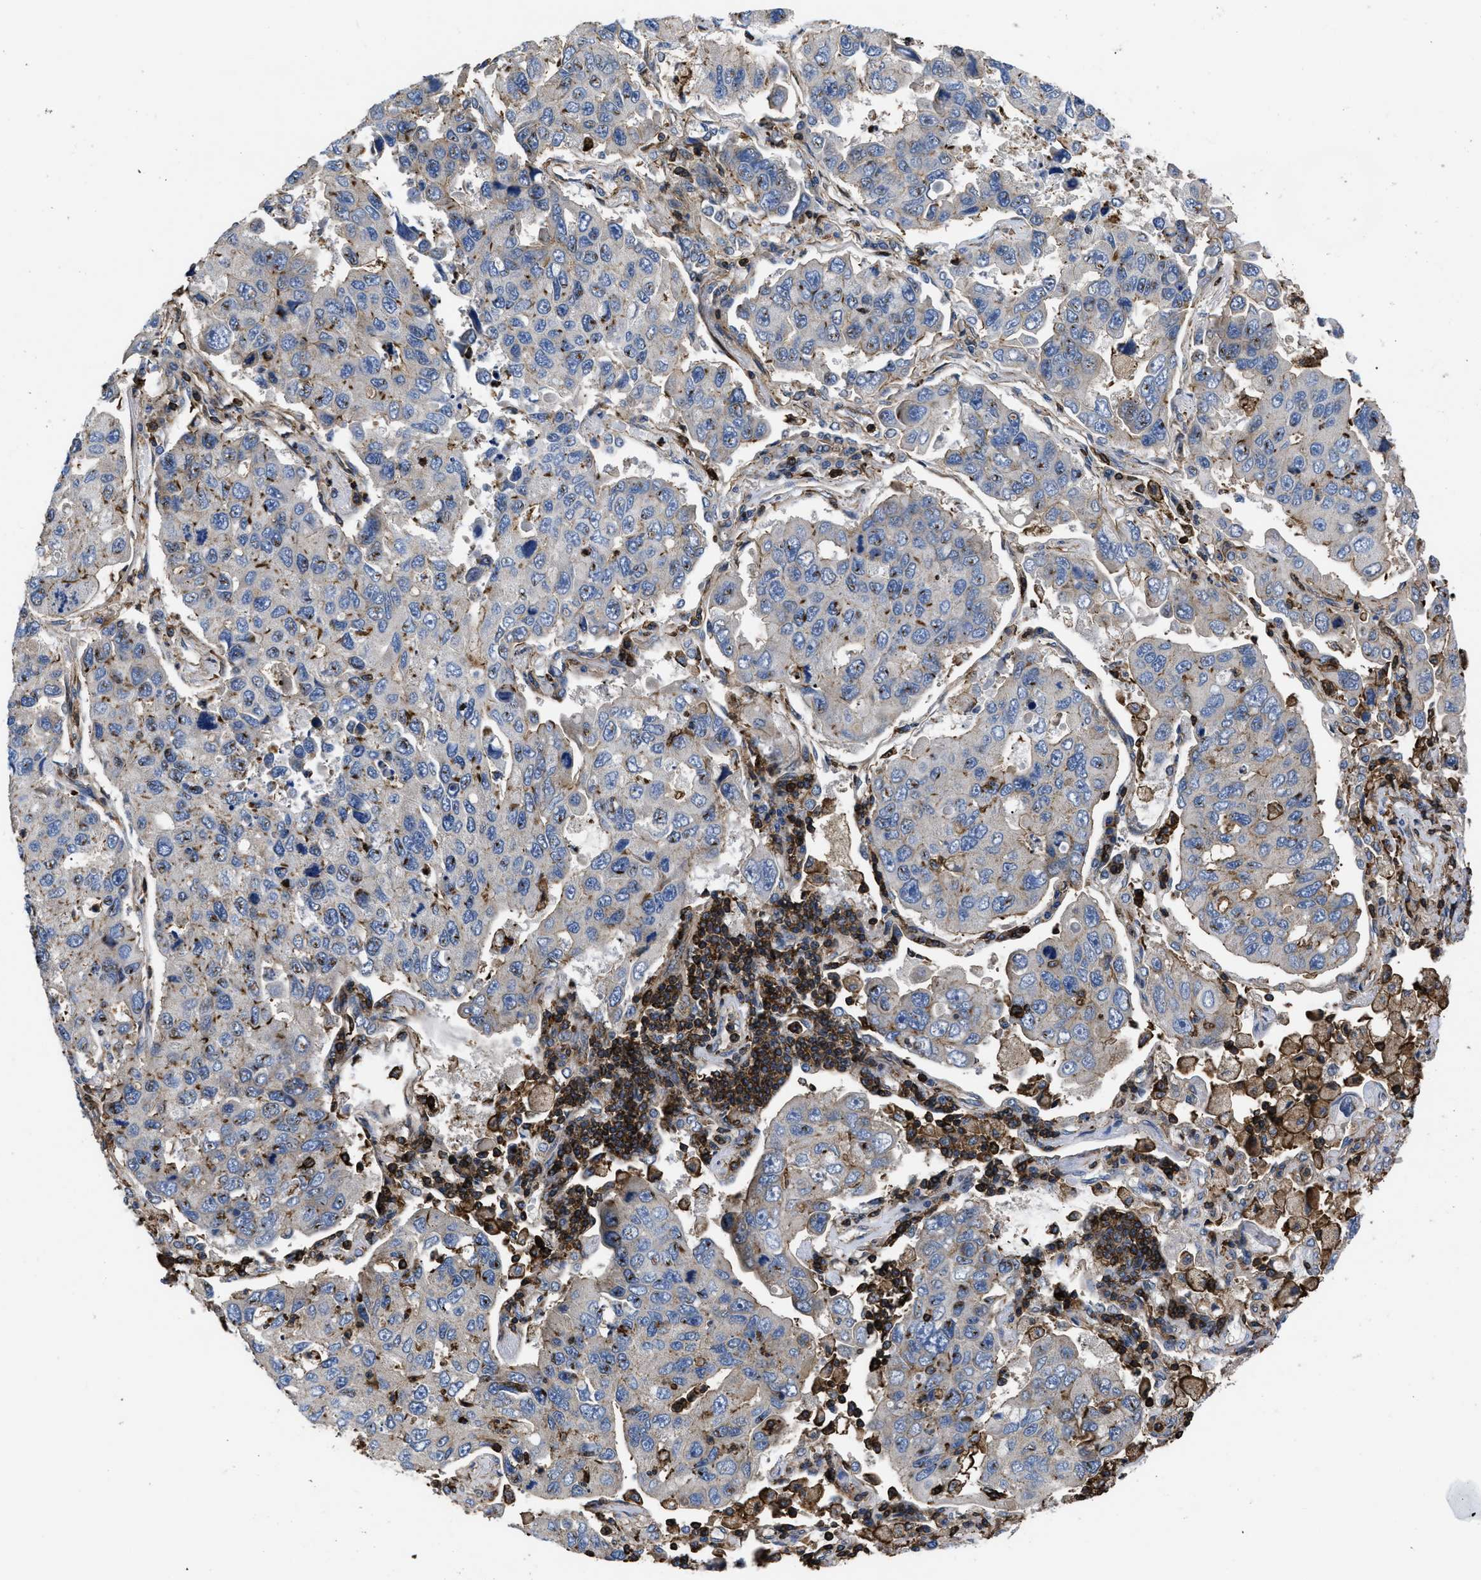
{"staining": {"intensity": "negative", "quantity": "none", "location": "none"}, "tissue": "lung cancer", "cell_type": "Tumor cells", "image_type": "cancer", "snomed": [{"axis": "morphology", "description": "Adenocarcinoma, NOS"}, {"axis": "topography", "description": "Lung"}], "caption": "A micrograph of human adenocarcinoma (lung) is negative for staining in tumor cells.", "gene": "SCUBE2", "patient": {"sex": "male", "age": 64}}